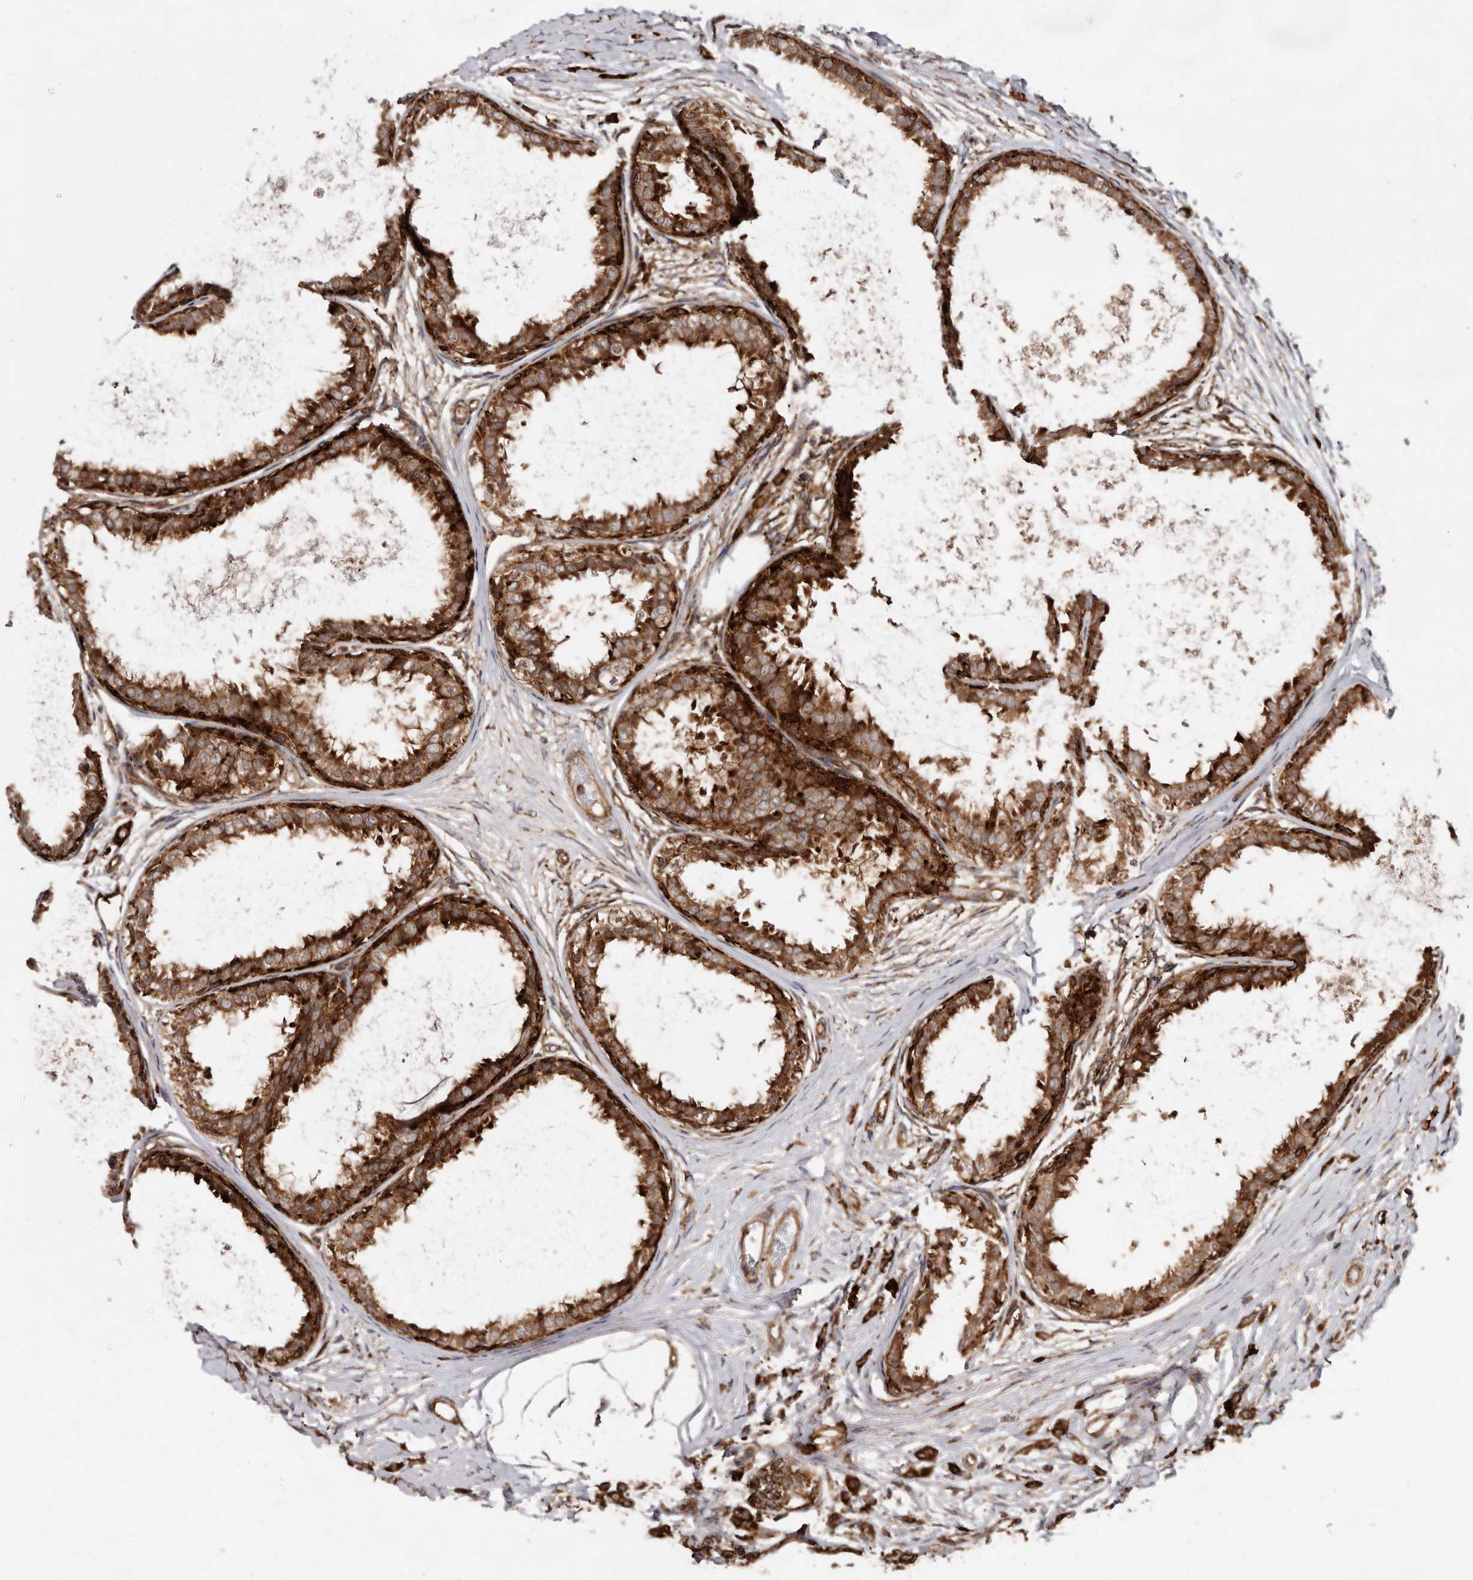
{"staining": {"intensity": "strong", "quantity": ">75%", "location": "cytoplasmic/membranous"}, "tissue": "breast cancer", "cell_type": "Tumor cells", "image_type": "cancer", "snomed": [{"axis": "morphology", "description": "Normal tissue, NOS"}, {"axis": "morphology", "description": "Lobular carcinoma"}, {"axis": "topography", "description": "Breast"}], "caption": "This micrograph exhibits immunohistochemistry (IHC) staining of breast cancer, with high strong cytoplasmic/membranous positivity in about >75% of tumor cells.", "gene": "FLAD1", "patient": {"sex": "female", "age": 47}}